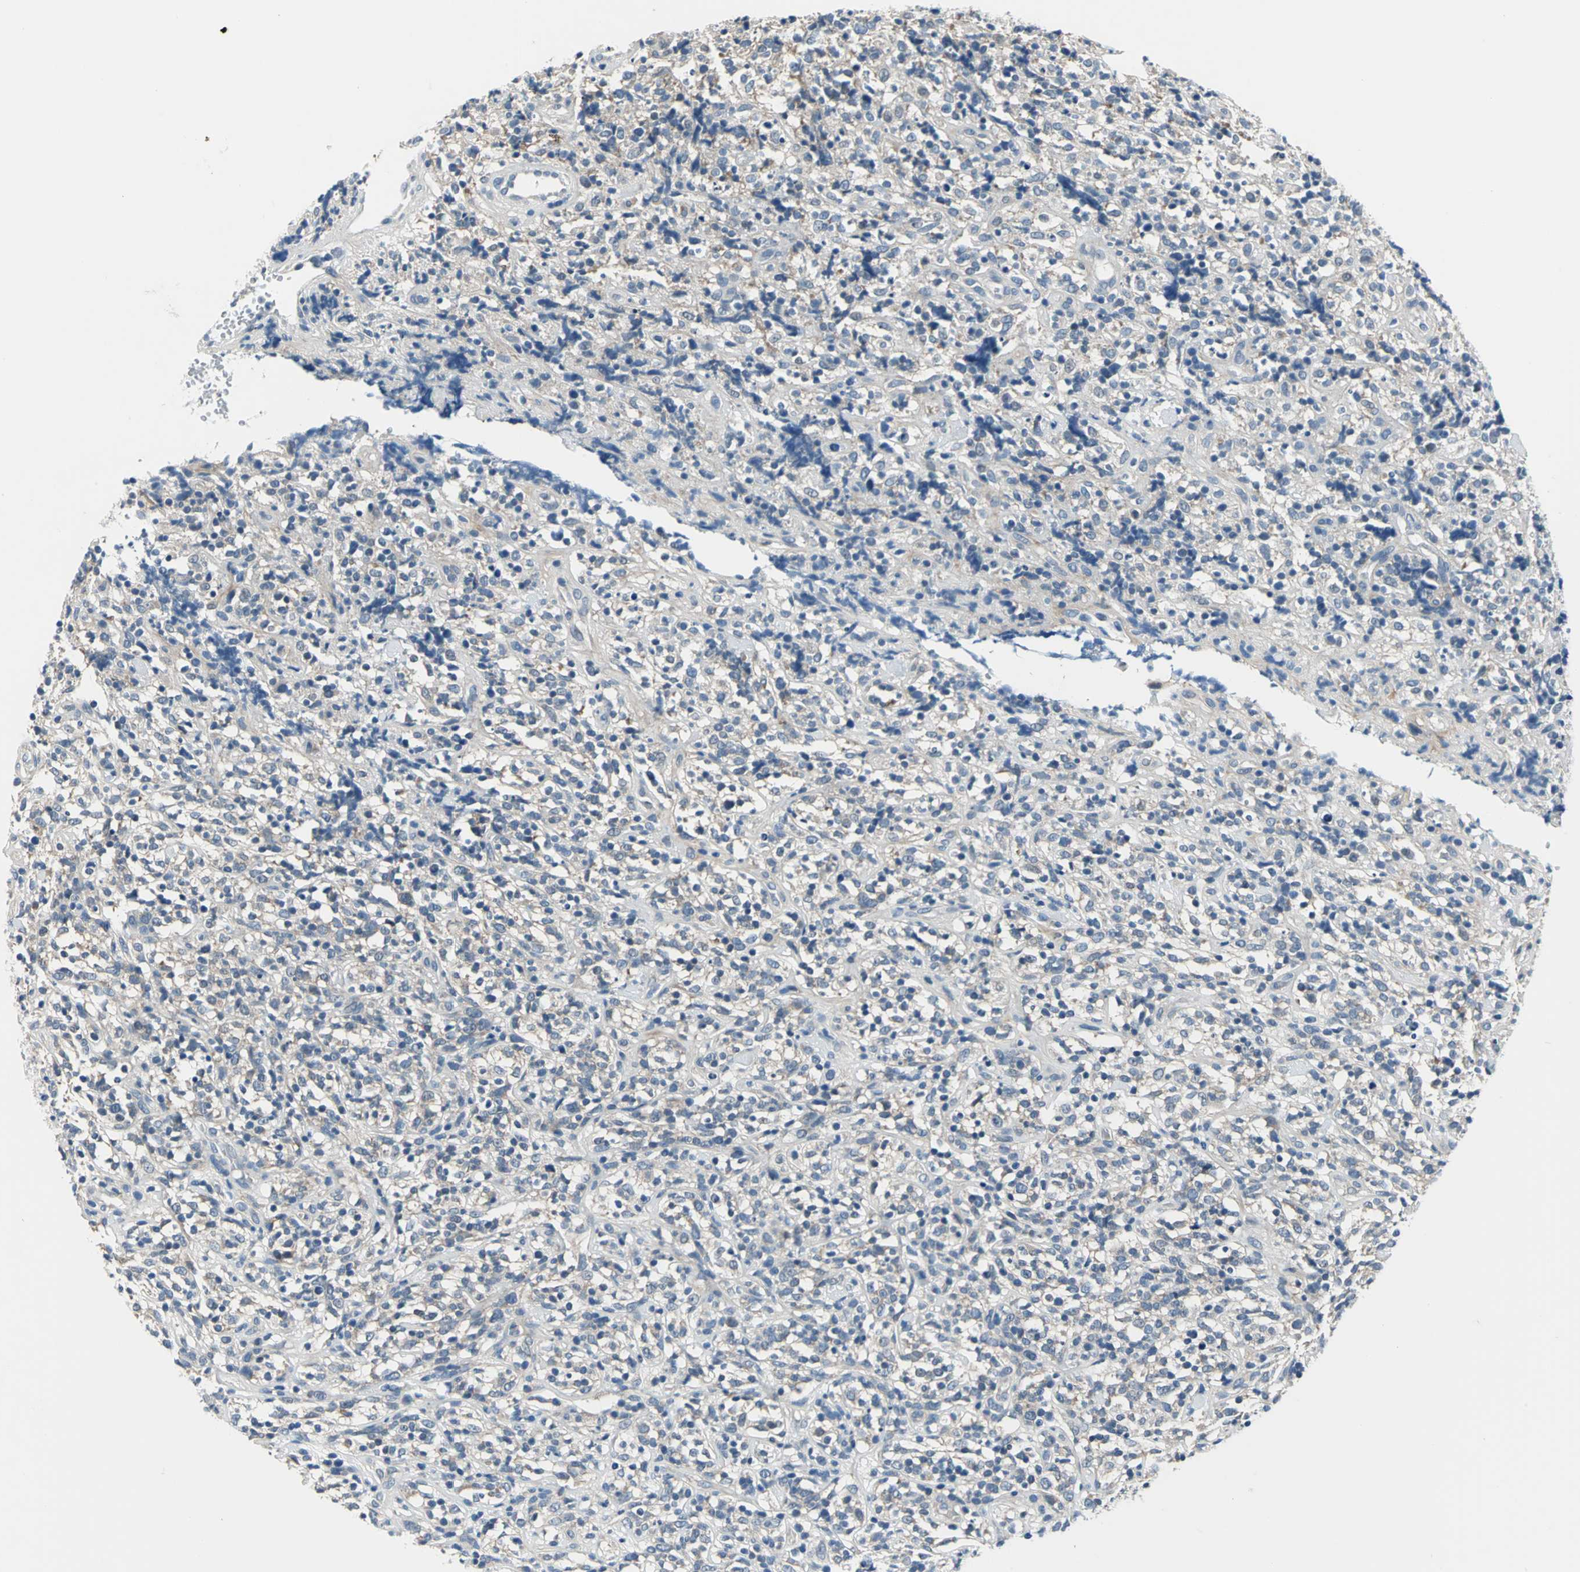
{"staining": {"intensity": "weak", "quantity": "25%-75%", "location": "cytoplasmic/membranous"}, "tissue": "lymphoma", "cell_type": "Tumor cells", "image_type": "cancer", "snomed": [{"axis": "morphology", "description": "Malignant lymphoma, non-Hodgkin's type, High grade"}, {"axis": "topography", "description": "Lymph node"}], "caption": "Brown immunohistochemical staining in human high-grade malignant lymphoma, non-Hodgkin's type displays weak cytoplasmic/membranous staining in about 25%-75% of tumor cells. (brown staining indicates protein expression, while blue staining denotes nuclei).", "gene": "ZNF415", "patient": {"sex": "female", "age": 73}}